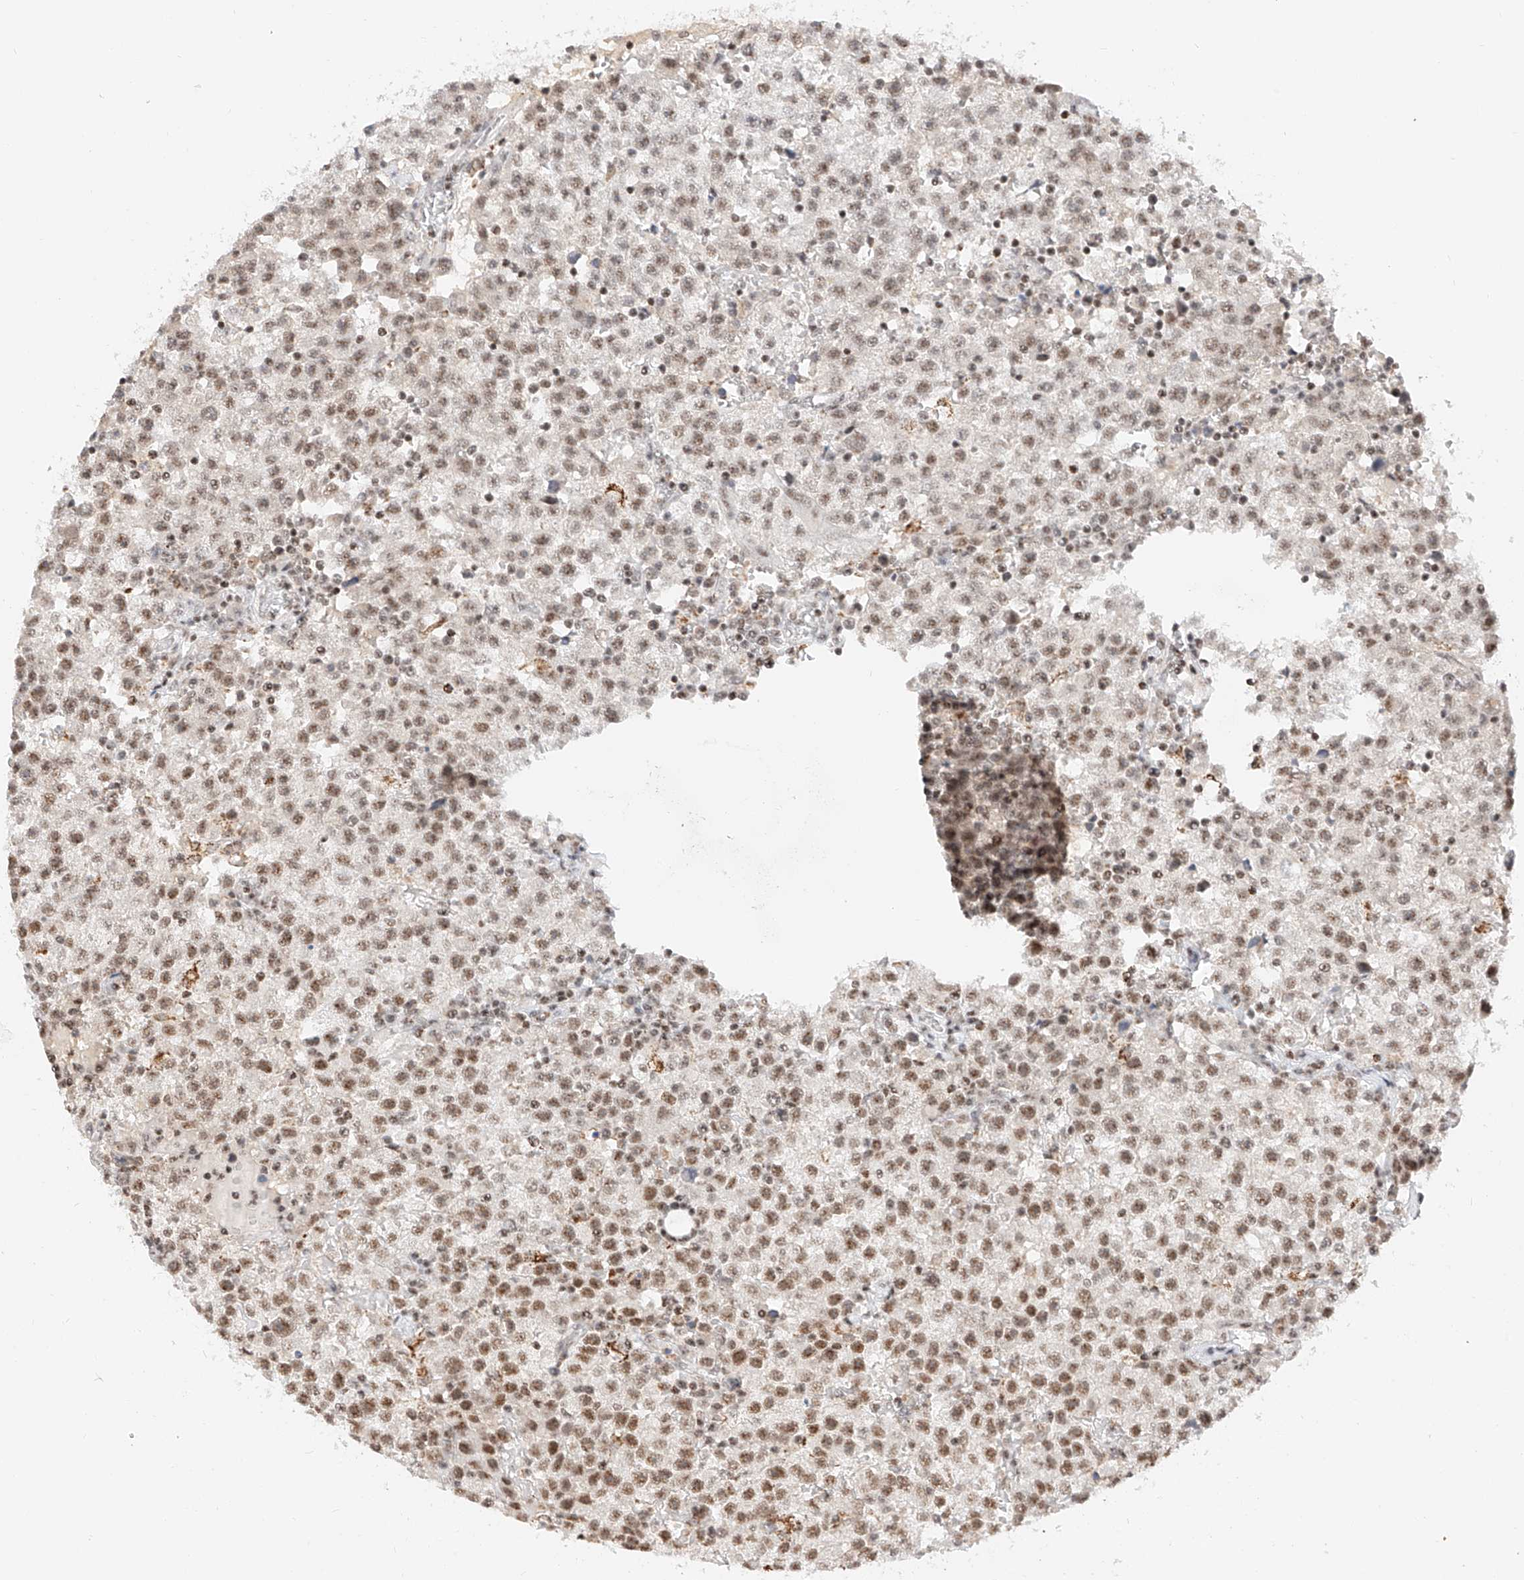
{"staining": {"intensity": "moderate", "quantity": ">75%", "location": "nuclear"}, "tissue": "testis cancer", "cell_type": "Tumor cells", "image_type": "cancer", "snomed": [{"axis": "morphology", "description": "Seminoma, NOS"}, {"axis": "topography", "description": "Testis"}], "caption": "Immunohistochemical staining of human seminoma (testis) displays medium levels of moderate nuclear protein positivity in approximately >75% of tumor cells. Nuclei are stained in blue.", "gene": "NRF1", "patient": {"sex": "male", "age": 22}}